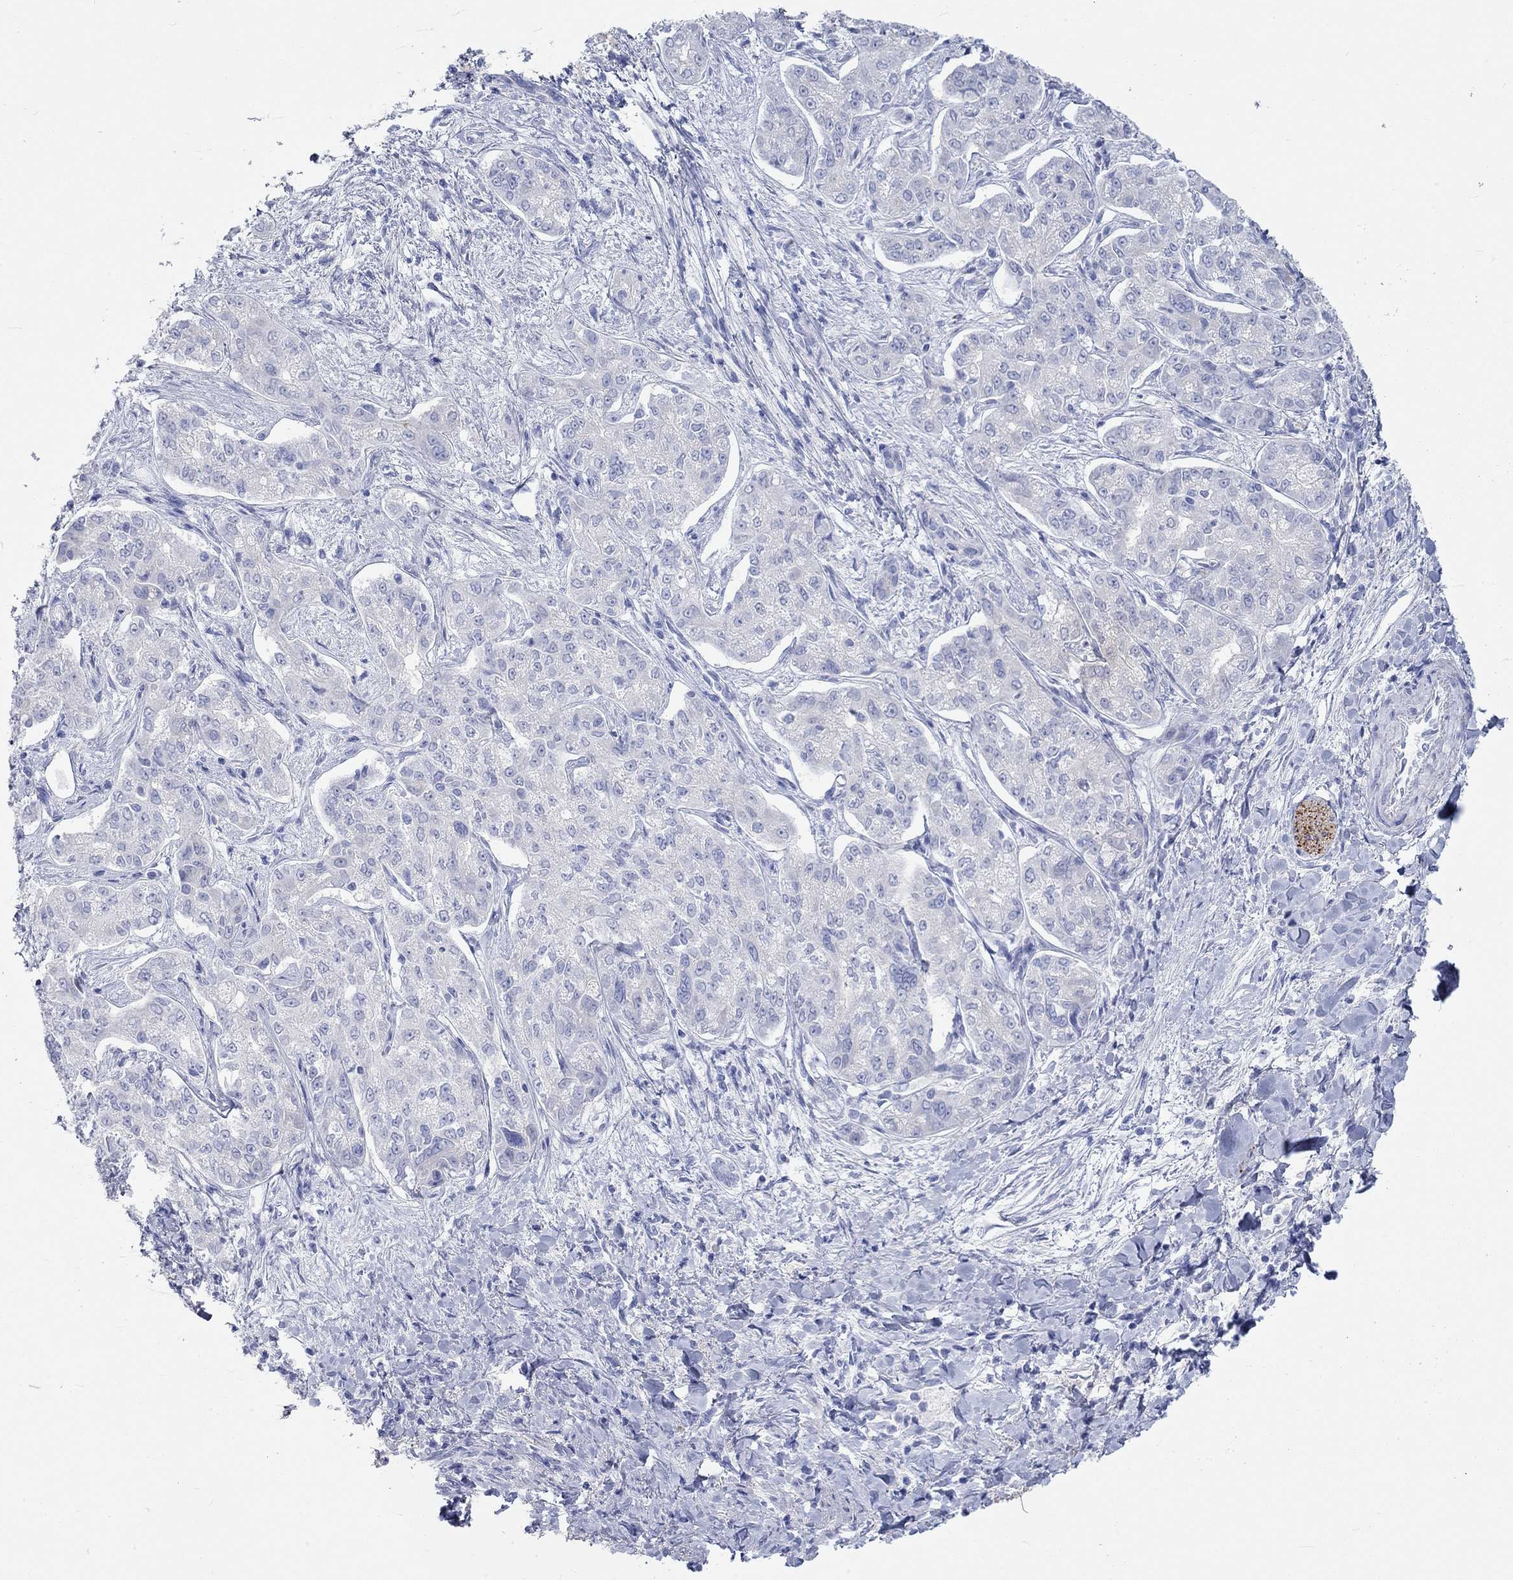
{"staining": {"intensity": "negative", "quantity": "none", "location": "none"}, "tissue": "liver cancer", "cell_type": "Tumor cells", "image_type": "cancer", "snomed": [{"axis": "morphology", "description": "Cholangiocarcinoma"}, {"axis": "topography", "description": "Liver"}], "caption": "Immunohistochemical staining of human liver cancer shows no significant staining in tumor cells.", "gene": "SPATA9", "patient": {"sex": "female", "age": 47}}